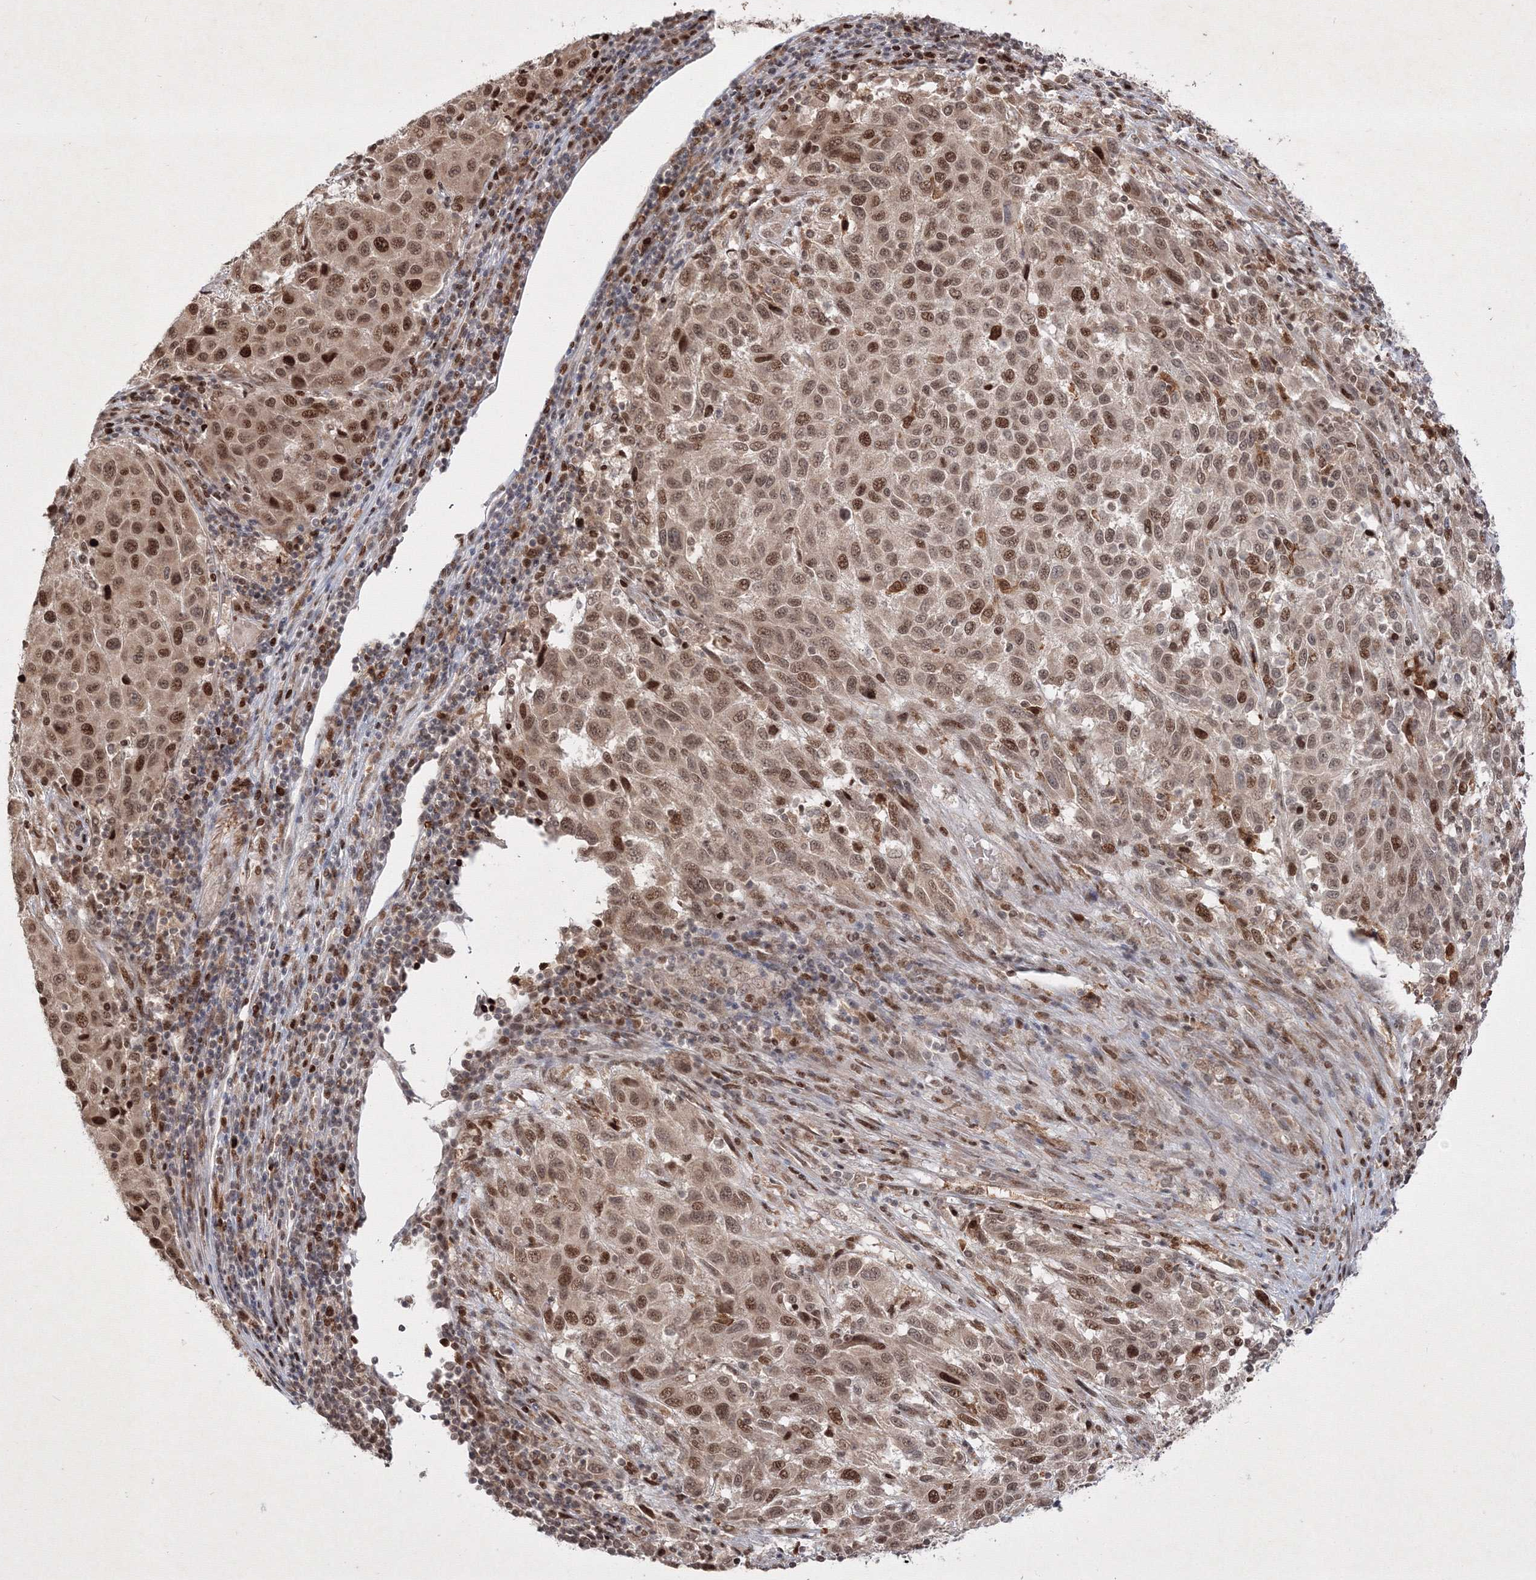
{"staining": {"intensity": "moderate", "quantity": ">75%", "location": "nuclear"}, "tissue": "melanoma", "cell_type": "Tumor cells", "image_type": "cancer", "snomed": [{"axis": "morphology", "description": "Malignant melanoma, Metastatic site"}, {"axis": "topography", "description": "Lymph node"}], "caption": "This is an image of IHC staining of malignant melanoma (metastatic site), which shows moderate staining in the nuclear of tumor cells.", "gene": "TAB1", "patient": {"sex": "male", "age": 61}}